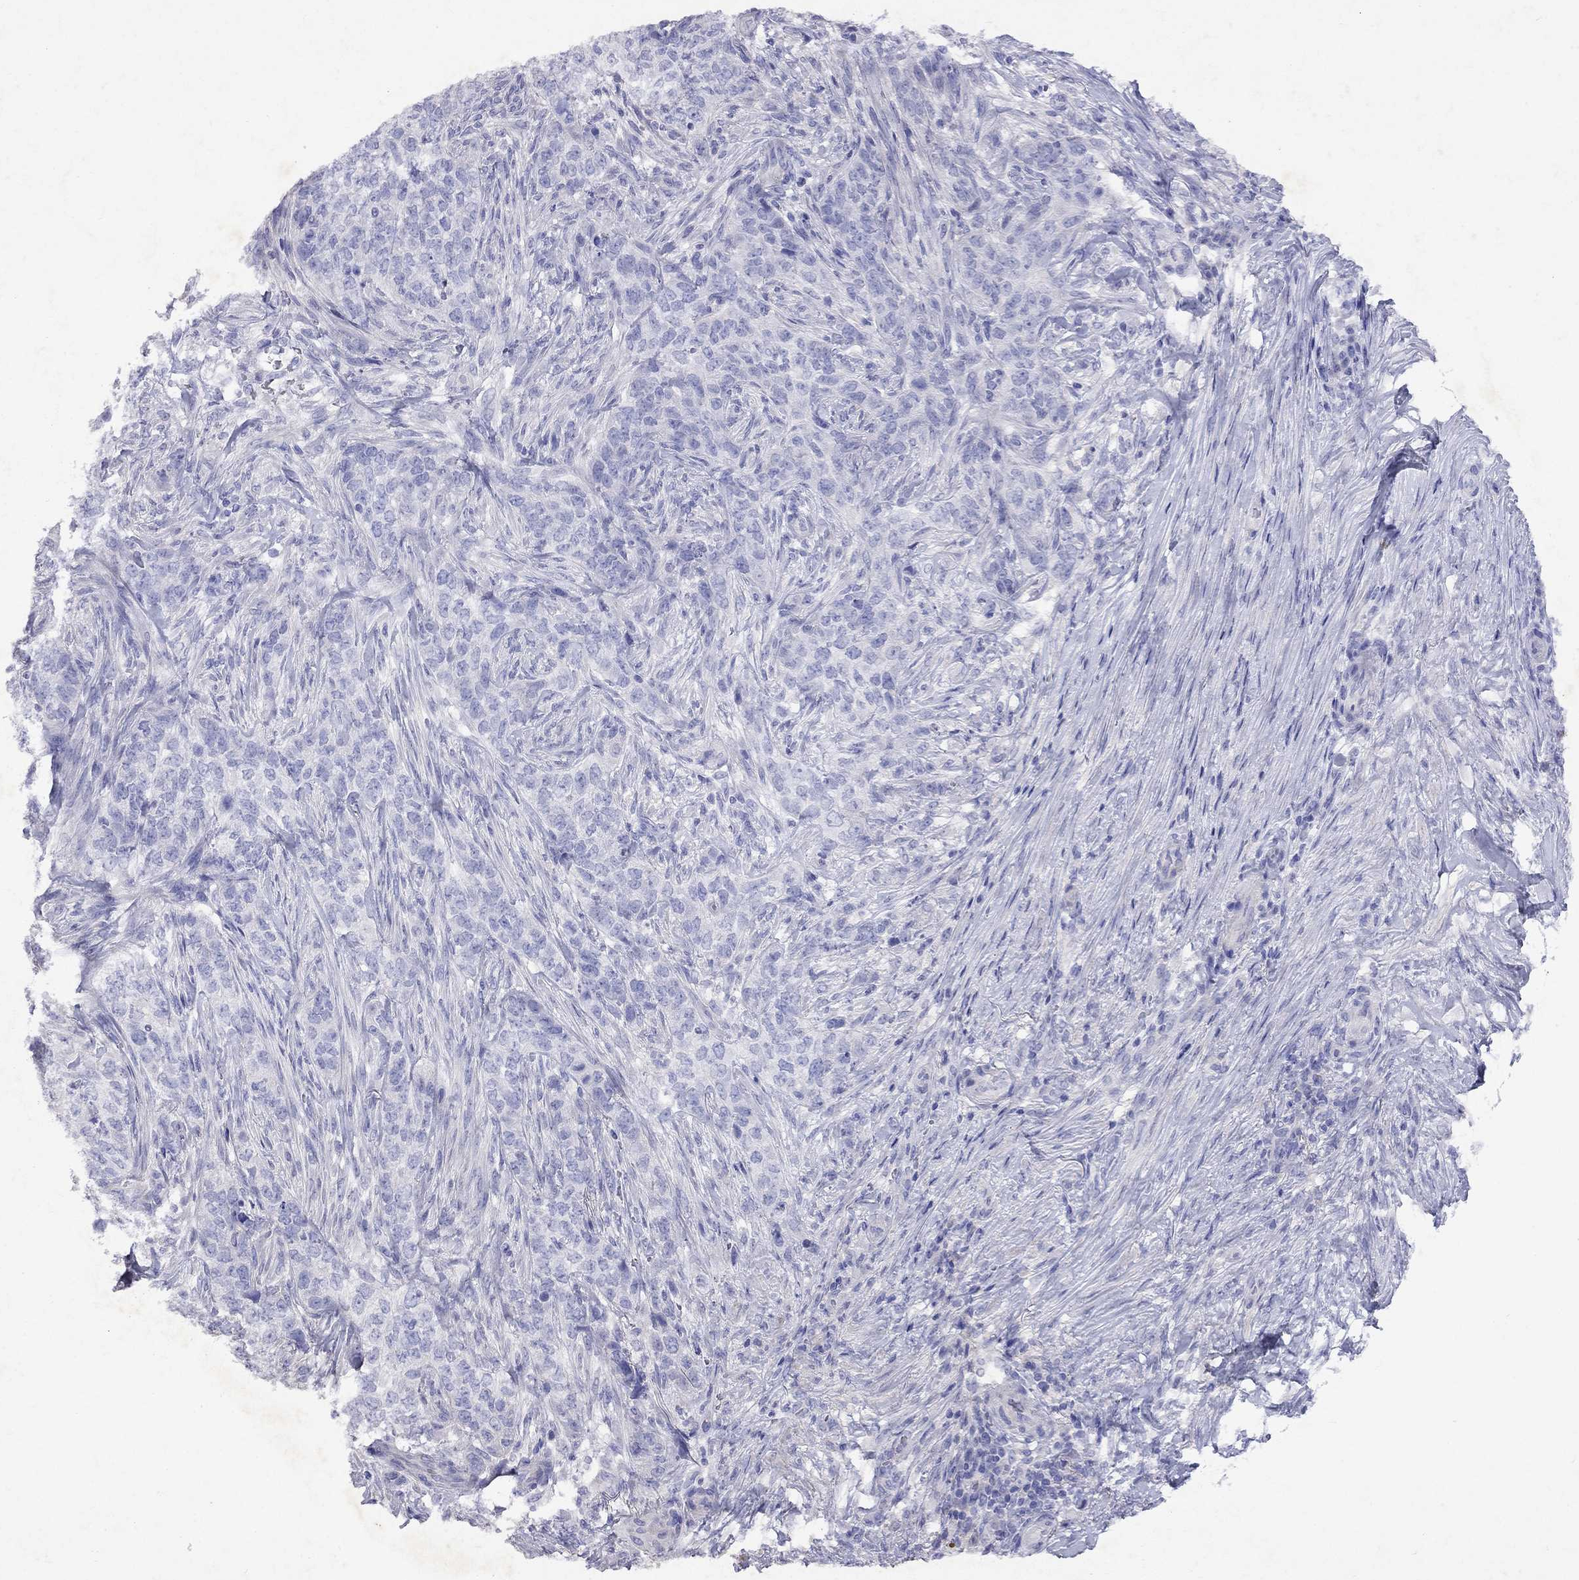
{"staining": {"intensity": "negative", "quantity": "none", "location": "none"}, "tissue": "skin cancer", "cell_type": "Tumor cells", "image_type": "cancer", "snomed": [{"axis": "morphology", "description": "Basal cell carcinoma"}, {"axis": "topography", "description": "Skin"}], "caption": "Tumor cells are negative for brown protein staining in skin basal cell carcinoma.", "gene": "GNAT3", "patient": {"sex": "female", "age": 69}}